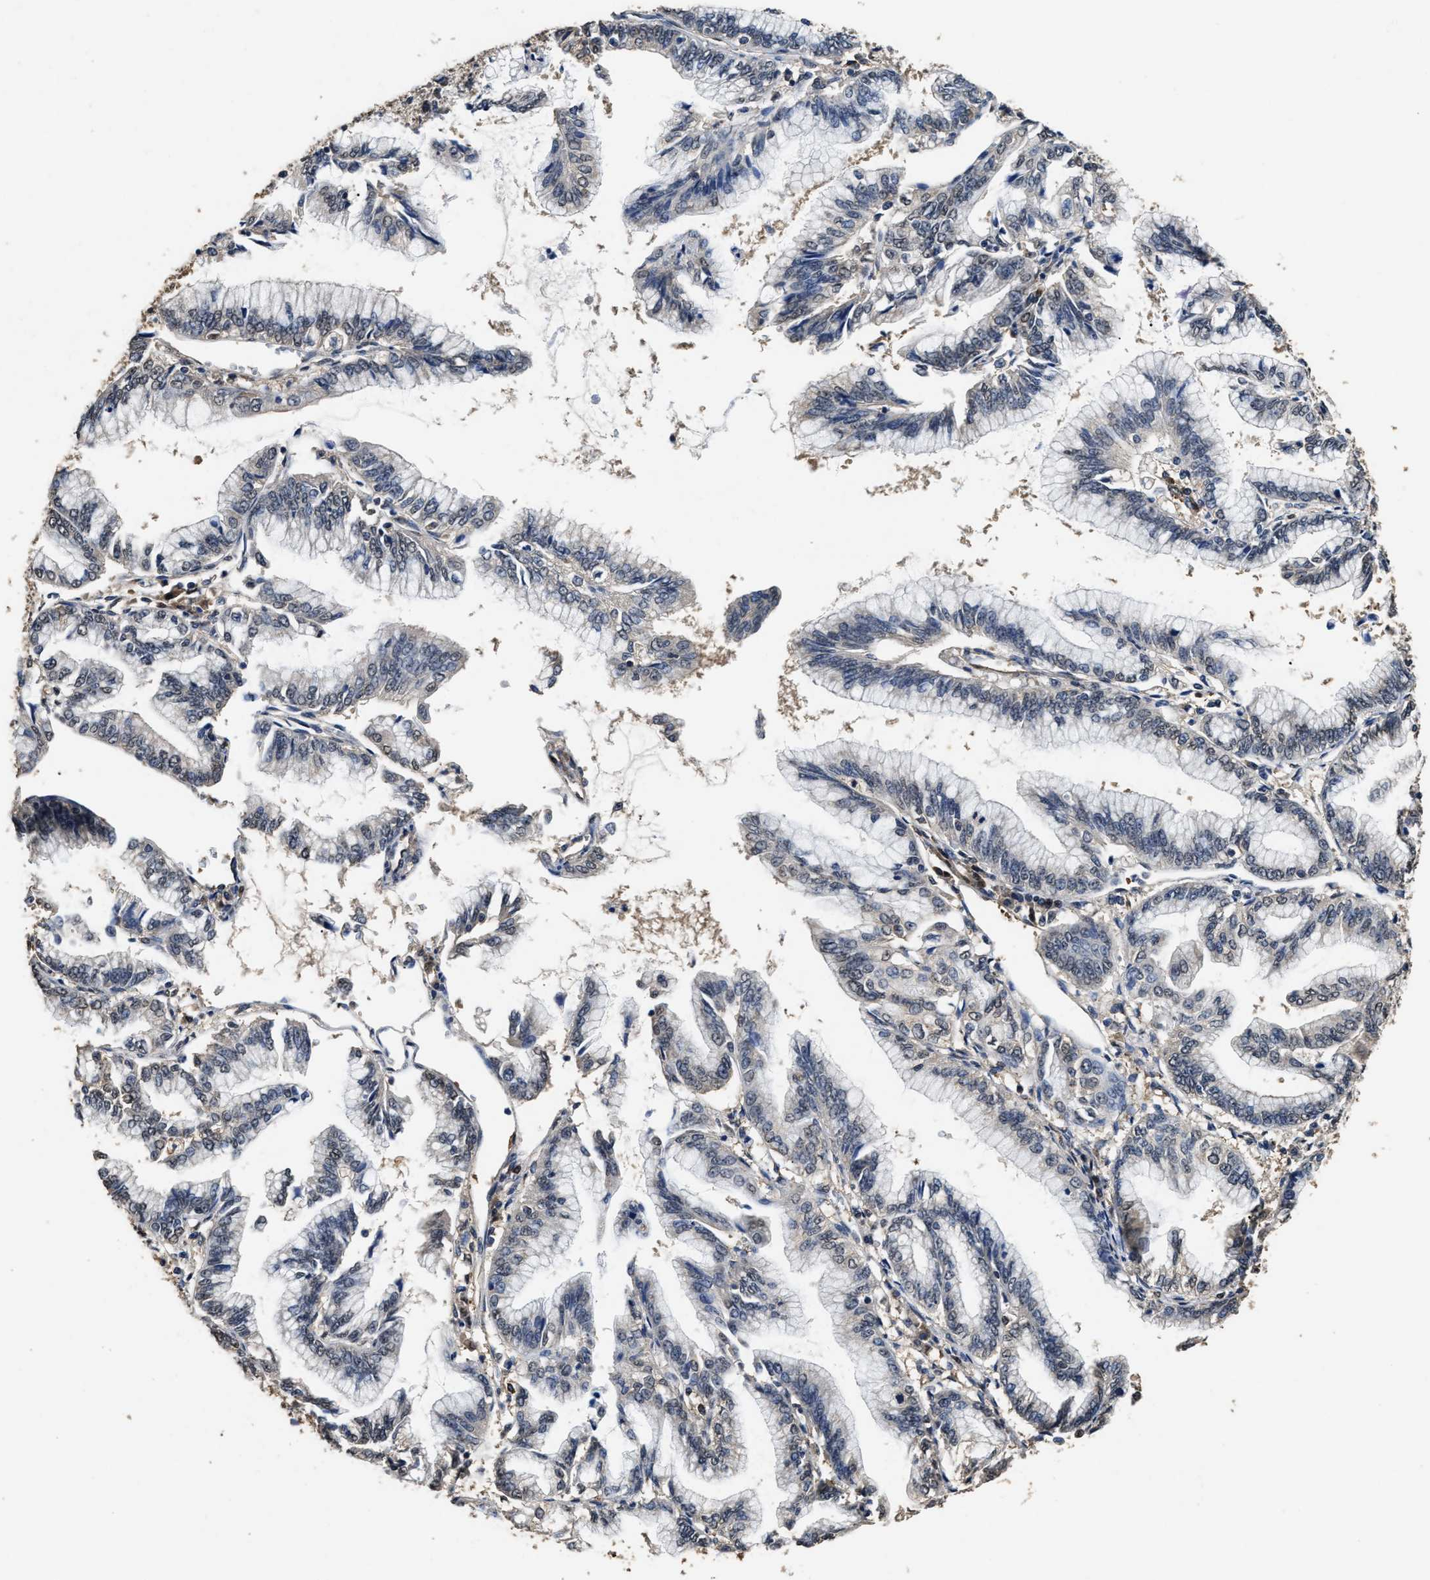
{"staining": {"intensity": "negative", "quantity": "none", "location": "none"}, "tissue": "pancreatic cancer", "cell_type": "Tumor cells", "image_type": "cancer", "snomed": [{"axis": "morphology", "description": "Adenocarcinoma, NOS"}, {"axis": "topography", "description": "Pancreas"}], "caption": "Image shows no protein expression in tumor cells of pancreatic cancer (adenocarcinoma) tissue.", "gene": "YWHAE", "patient": {"sex": "female", "age": 64}}